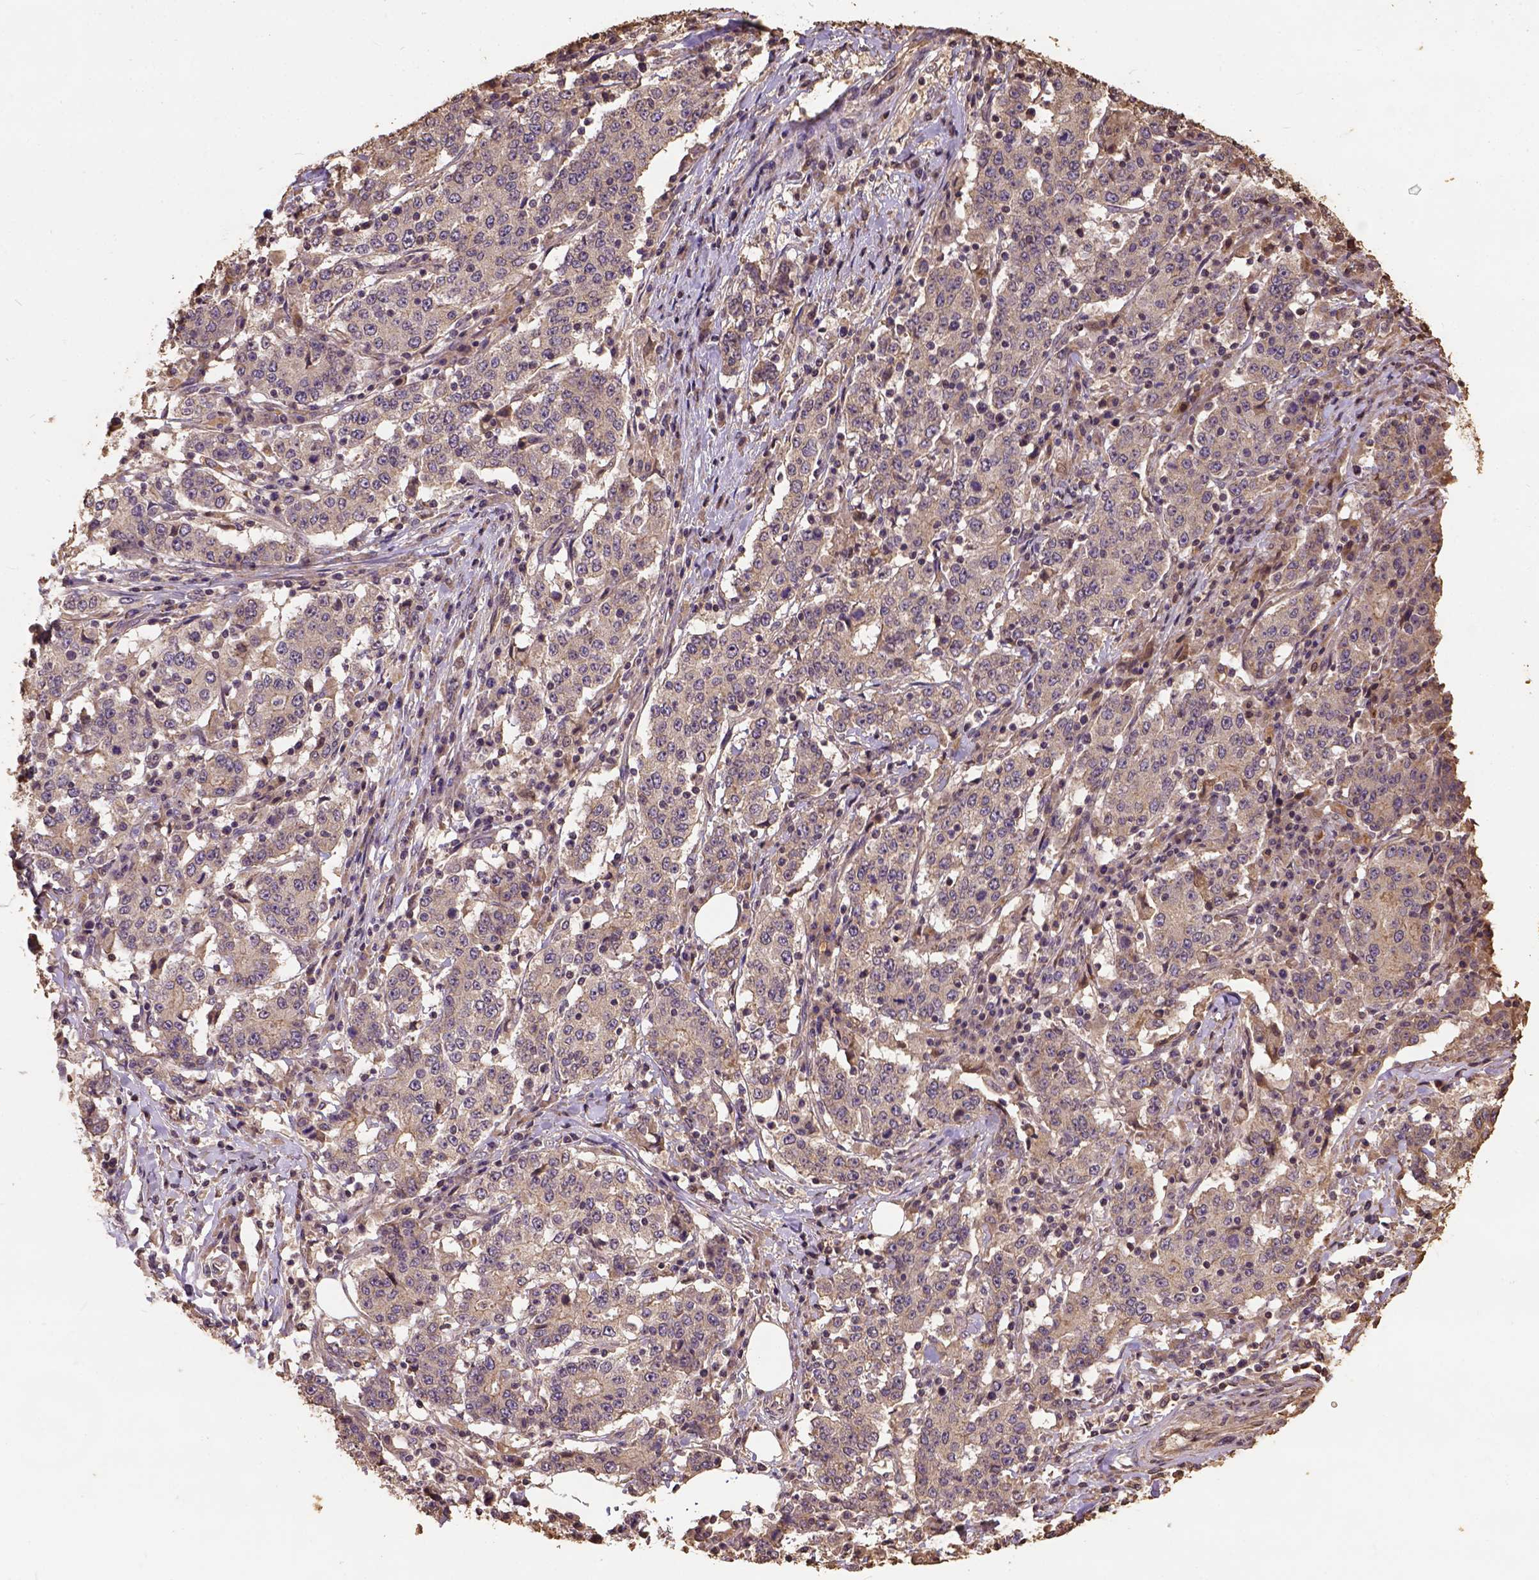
{"staining": {"intensity": "weak", "quantity": ">75%", "location": "cytoplasmic/membranous"}, "tissue": "stomach cancer", "cell_type": "Tumor cells", "image_type": "cancer", "snomed": [{"axis": "morphology", "description": "Adenocarcinoma, NOS"}, {"axis": "topography", "description": "Stomach"}], "caption": "Immunohistochemical staining of human stomach cancer shows weak cytoplasmic/membranous protein positivity in approximately >75% of tumor cells.", "gene": "ATP1B3", "patient": {"sex": "male", "age": 59}}